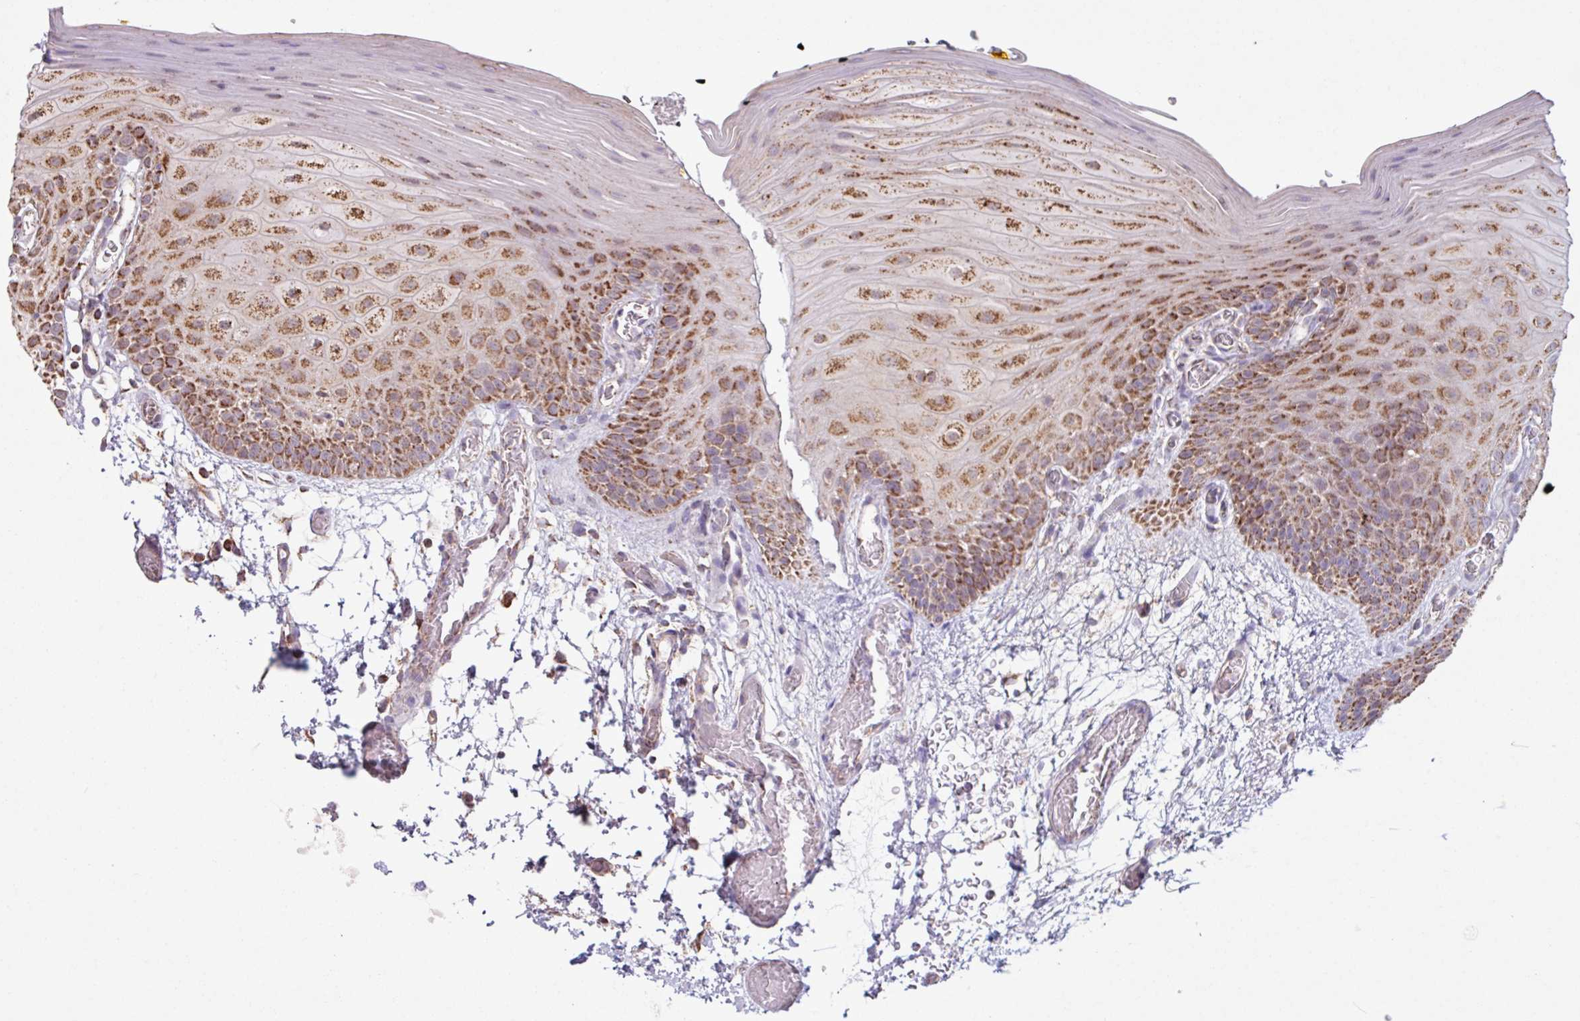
{"staining": {"intensity": "strong", "quantity": ">75%", "location": "cytoplasmic/membranous"}, "tissue": "oral mucosa", "cell_type": "Squamous epithelial cells", "image_type": "normal", "snomed": [{"axis": "morphology", "description": "Normal tissue, NOS"}, {"axis": "morphology", "description": "Squamous cell carcinoma, NOS"}, {"axis": "topography", "description": "Oral tissue"}, {"axis": "topography", "description": "Tounge, NOS"}, {"axis": "topography", "description": "Head-Neck"}], "caption": "An IHC photomicrograph of unremarkable tissue is shown. Protein staining in brown highlights strong cytoplasmic/membranous positivity in oral mucosa within squamous epithelial cells.", "gene": "ALG8", "patient": {"sex": "male", "age": 76}}